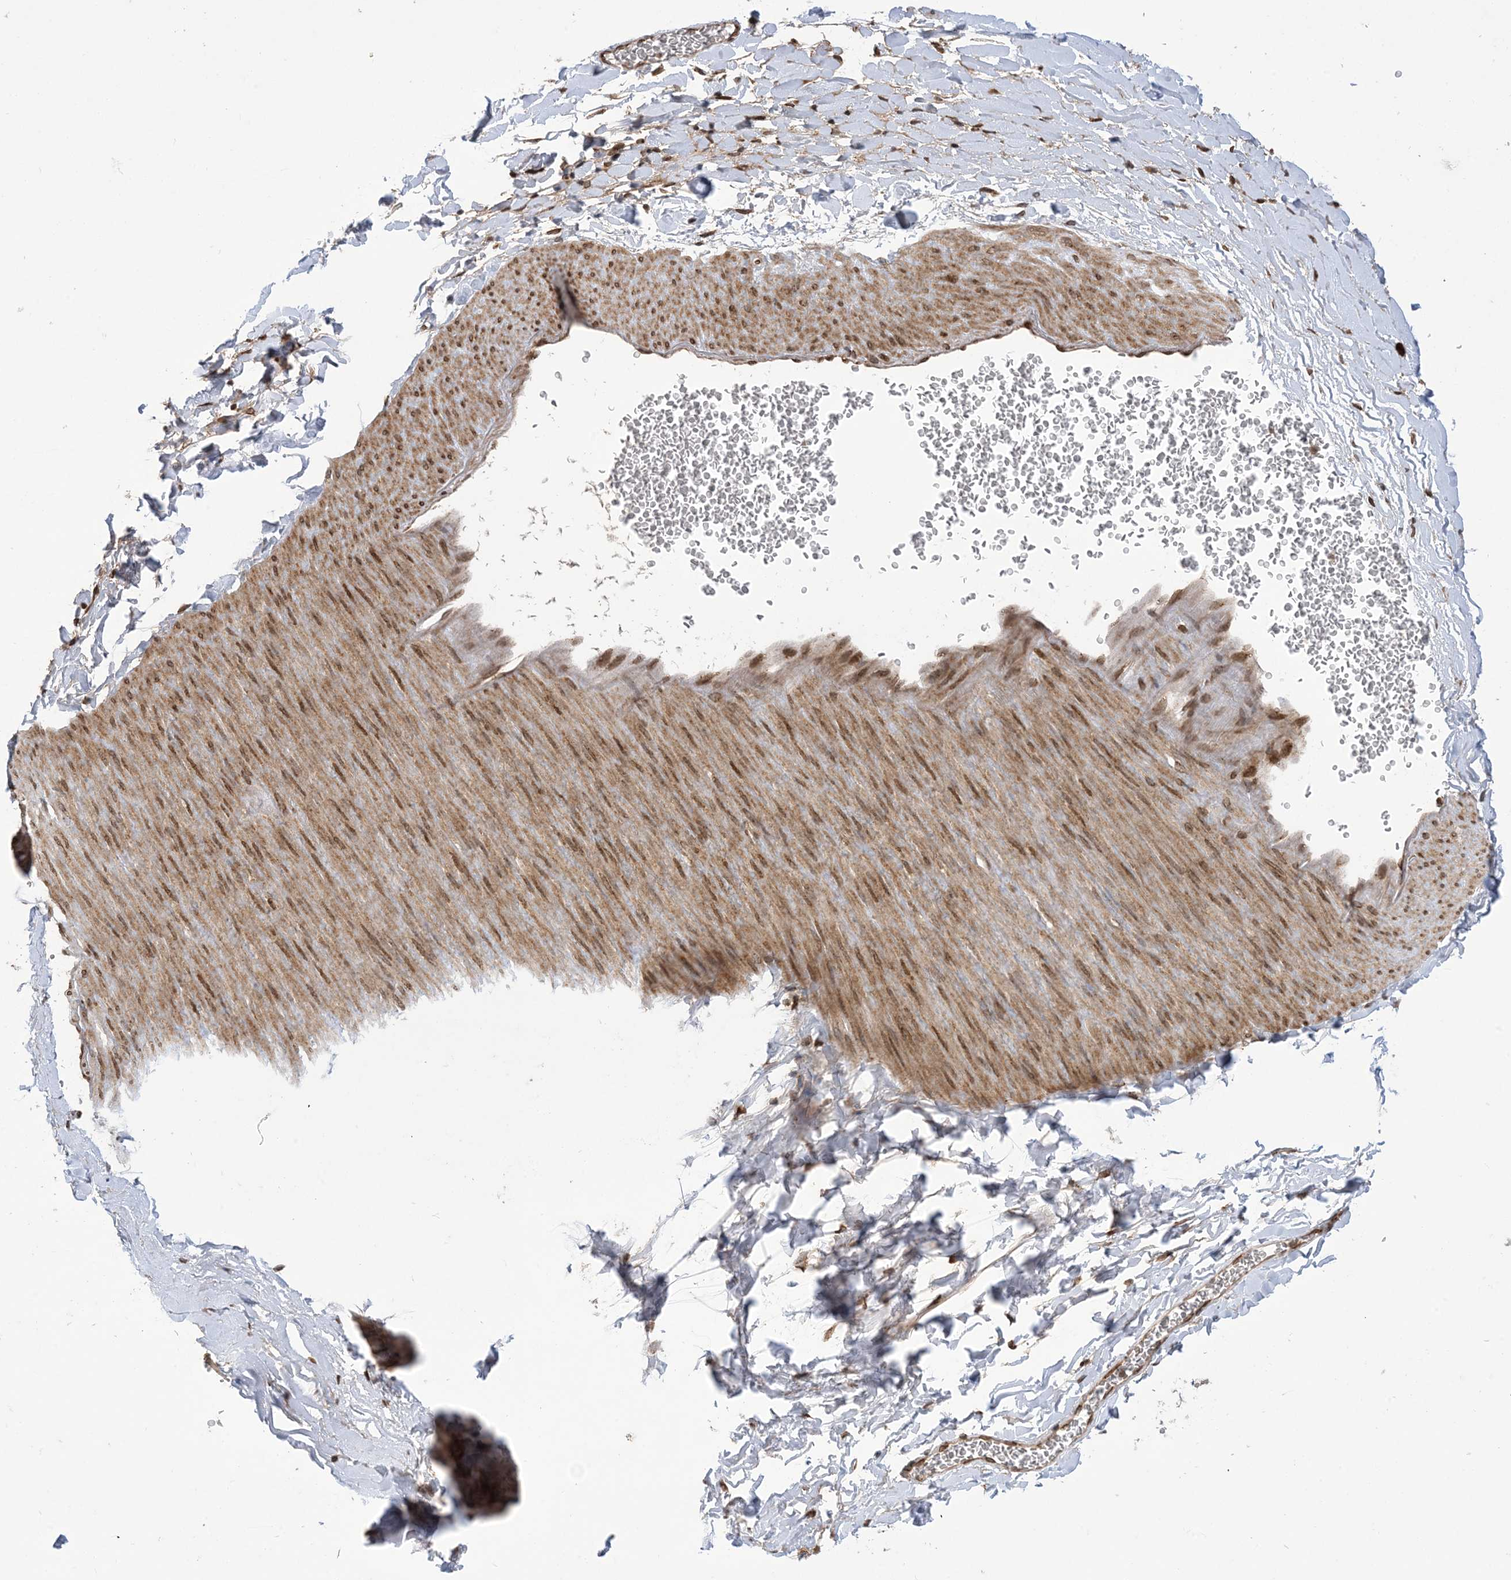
{"staining": {"intensity": "negative", "quantity": "none", "location": "none"}, "tissue": "adipose tissue", "cell_type": "Adipocytes", "image_type": "normal", "snomed": [{"axis": "morphology", "description": "Normal tissue, NOS"}, {"axis": "topography", "description": "Gallbladder"}, {"axis": "topography", "description": "Peripheral nerve tissue"}], "caption": "Immunohistochemical staining of benign human adipose tissue reveals no significant positivity in adipocytes.", "gene": "CASP4", "patient": {"sex": "male", "age": 38}}